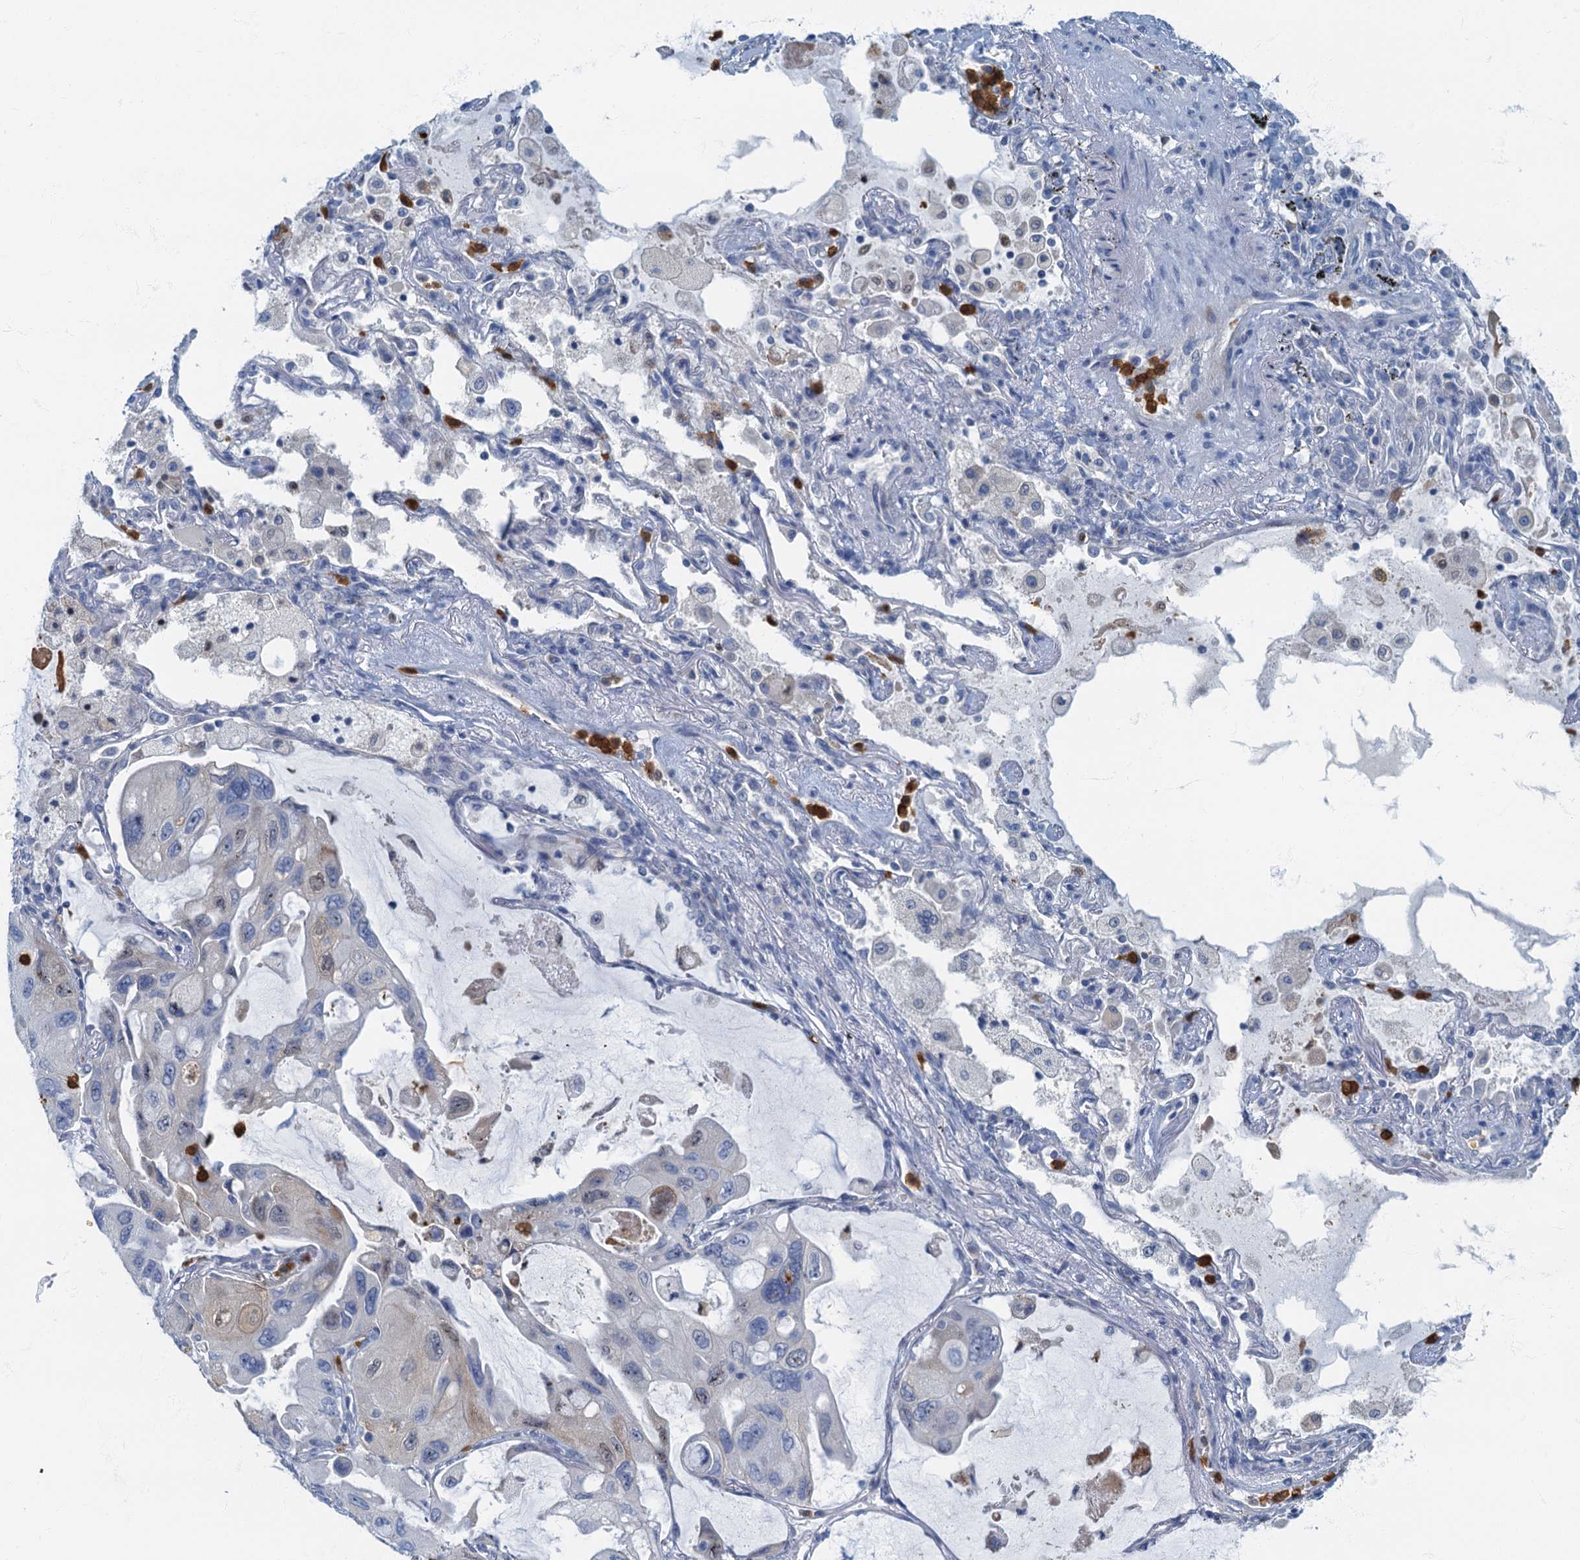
{"staining": {"intensity": "weak", "quantity": "<25%", "location": "cytoplasmic/membranous"}, "tissue": "lung cancer", "cell_type": "Tumor cells", "image_type": "cancer", "snomed": [{"axis": "morphology", "description": "Squamous cell carcinoma, NOS"}, {"axis": "topography", "description": "Lung"}], "caption": "Tumor cells are negative for brown protein staining in lung cancer (squamous cell carcinoma).", "gene": "ANKDD1A", "patient": {"sex": "female", "age": 73}}